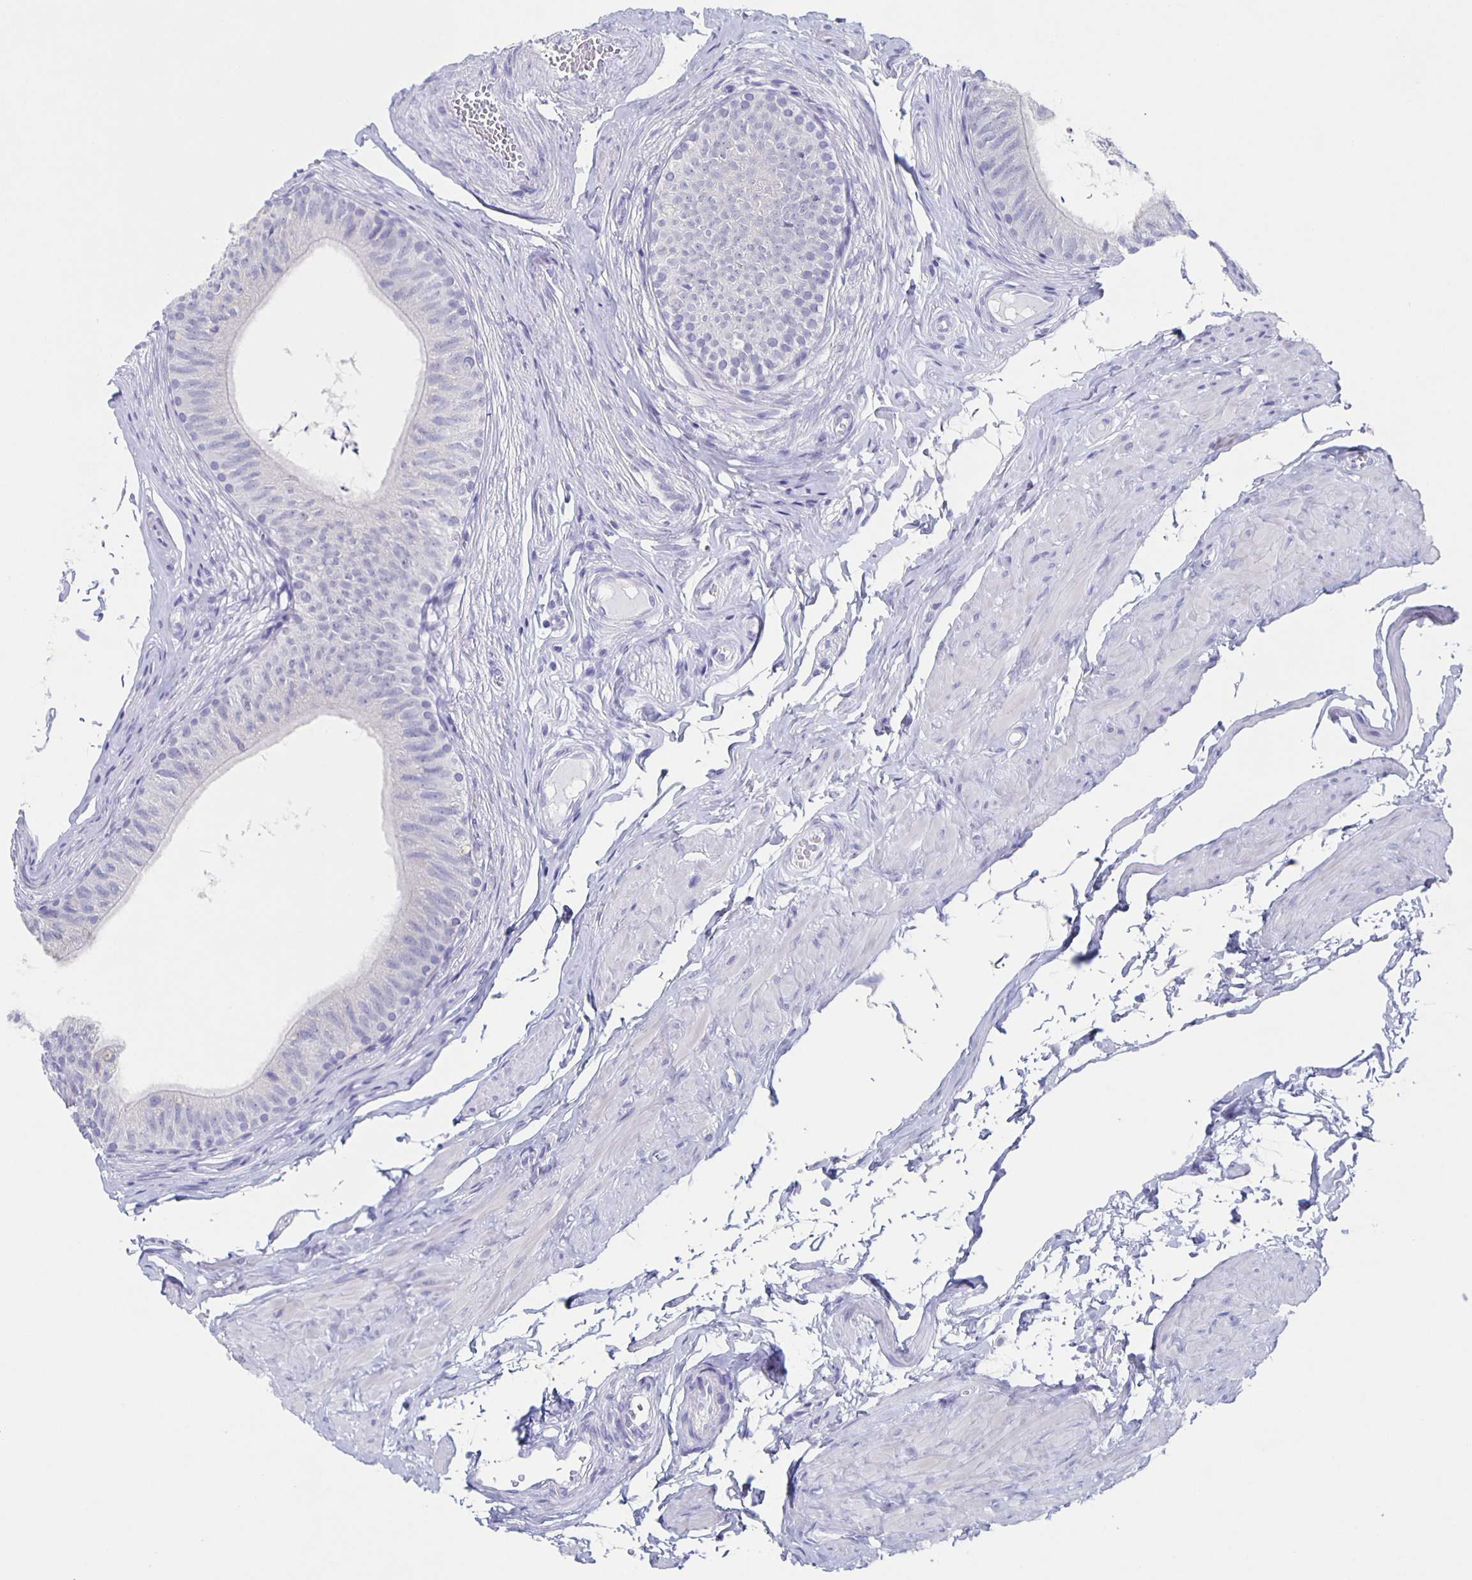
{"staining": {"intensity": "negative", "quantity": "none", "location": "none"}, "tissue": "epididymis", "cell_type": "Glandular cells", "image_type": "normal", "snomed": [{"axis": "morphology", "description": "Normal tissue, NOS"}, {"axis": "topography", "description": "Epididymis, spermatic cord, NOS"}, {"axis": "topography", "description": "Epididymis"}, {"axis": "topography", "description": "Peripheral nerve tissue"}], "caption": "High power microscopy histopathology image of an immunohistochemistry (IHC) photomicrograph of unremarkable epididymis, revealing no significant staining in glandular cells. Brightfield microscopy of IHC stained with DAB (brown) and hematoxylin (blue), captured at high magnification.", "gene": "SLC34A2", "patient": {"sex": "male", "age": 29}}